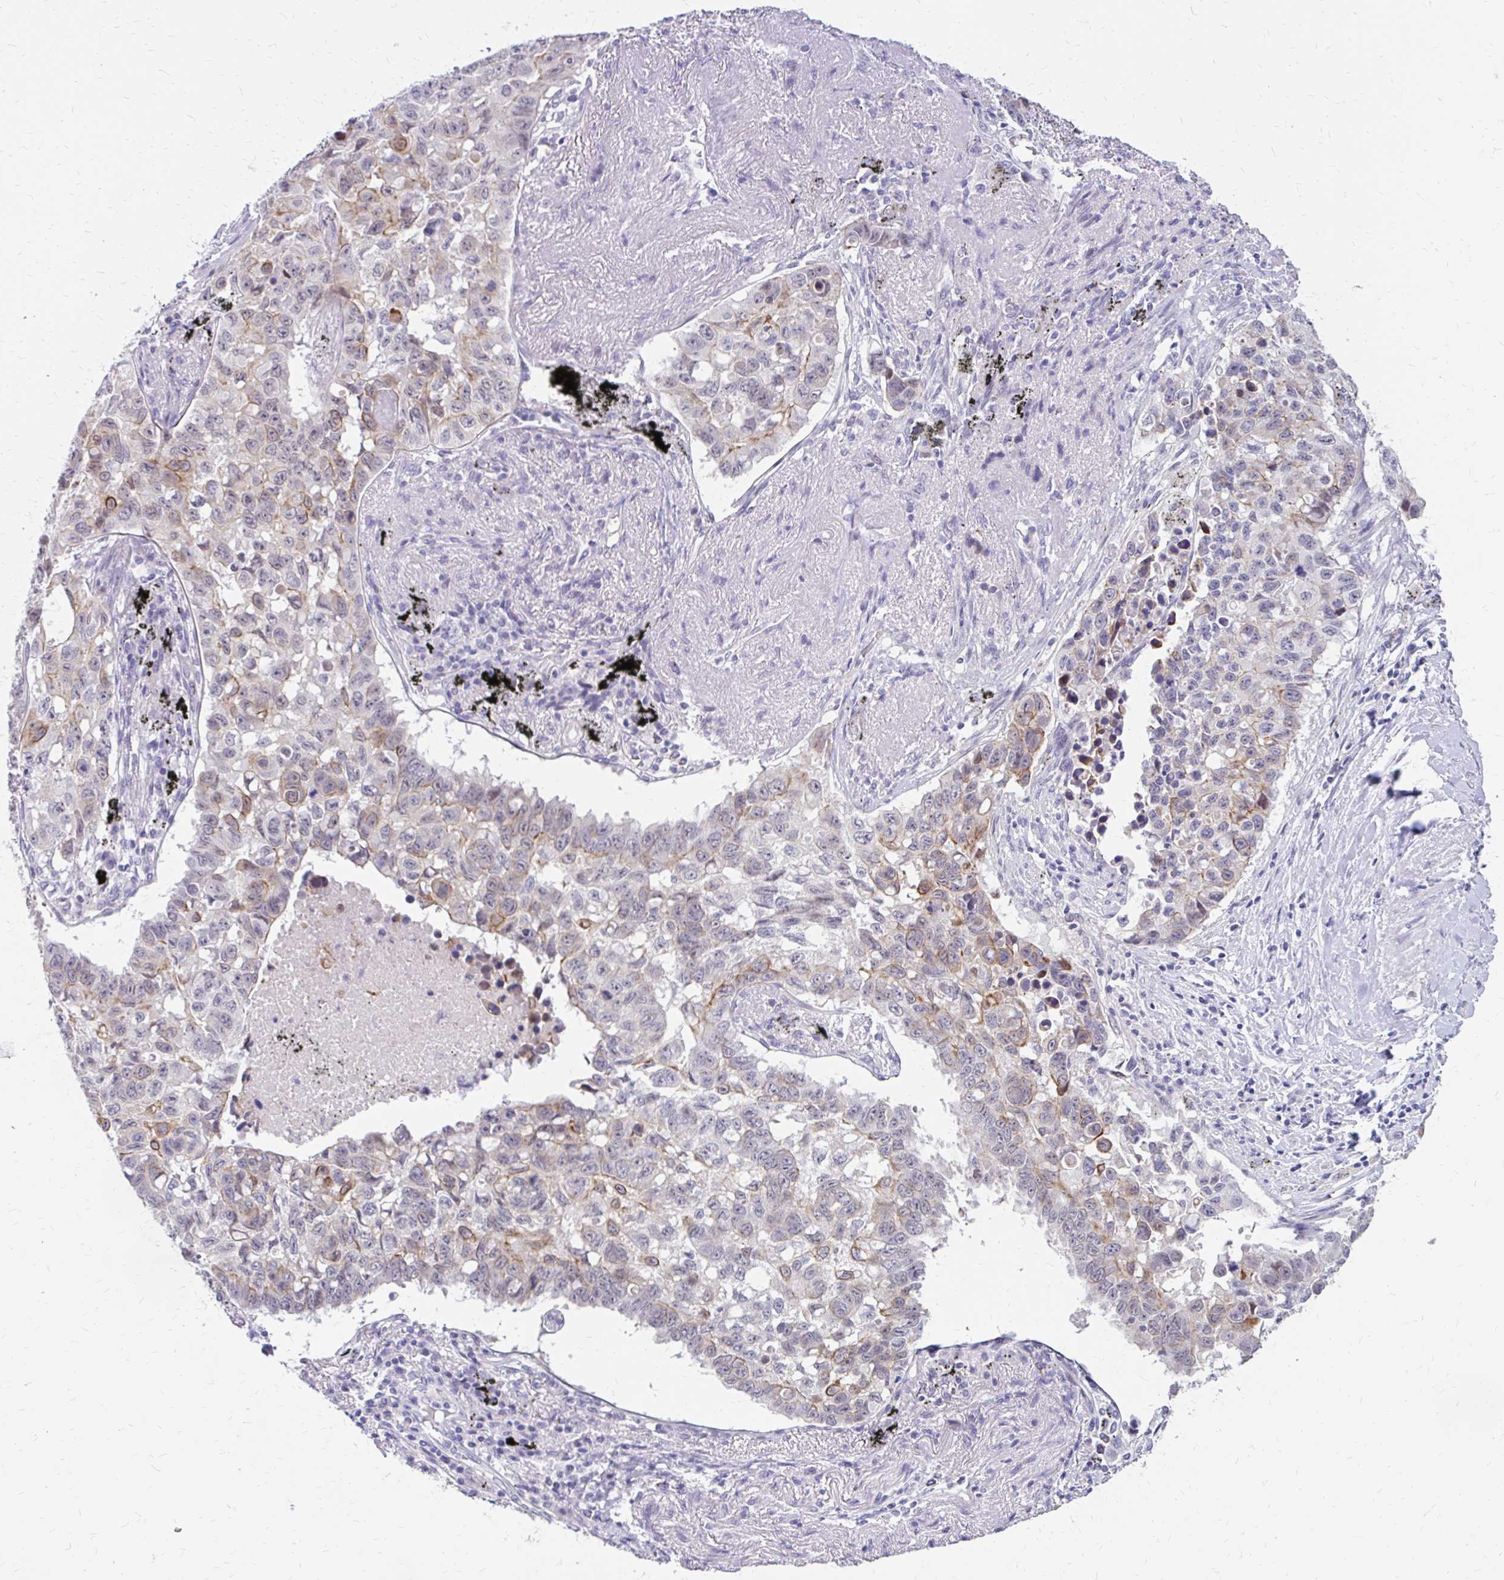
{"staining": {"intensity": "moderate", "quantity": "<25%", "location": "cytoplasmic/membranous"}, "tissue": "lung cancer", "cell_type": "Tumor cells", "image_type": "cancer", "snomed": [{"axis": "morphology", "description": "Squamous cell carcinoma, NOS"}, {"axis": "topography", "description": "Lung"}], "caption": "Protein staining reveals moderate cytoplasmic/membranous positivity in about <25% of tumor cells in squamous cell carcinoma (lung).", "gene": "RGS16", "patient": {"sex": "male", "age": 60}}